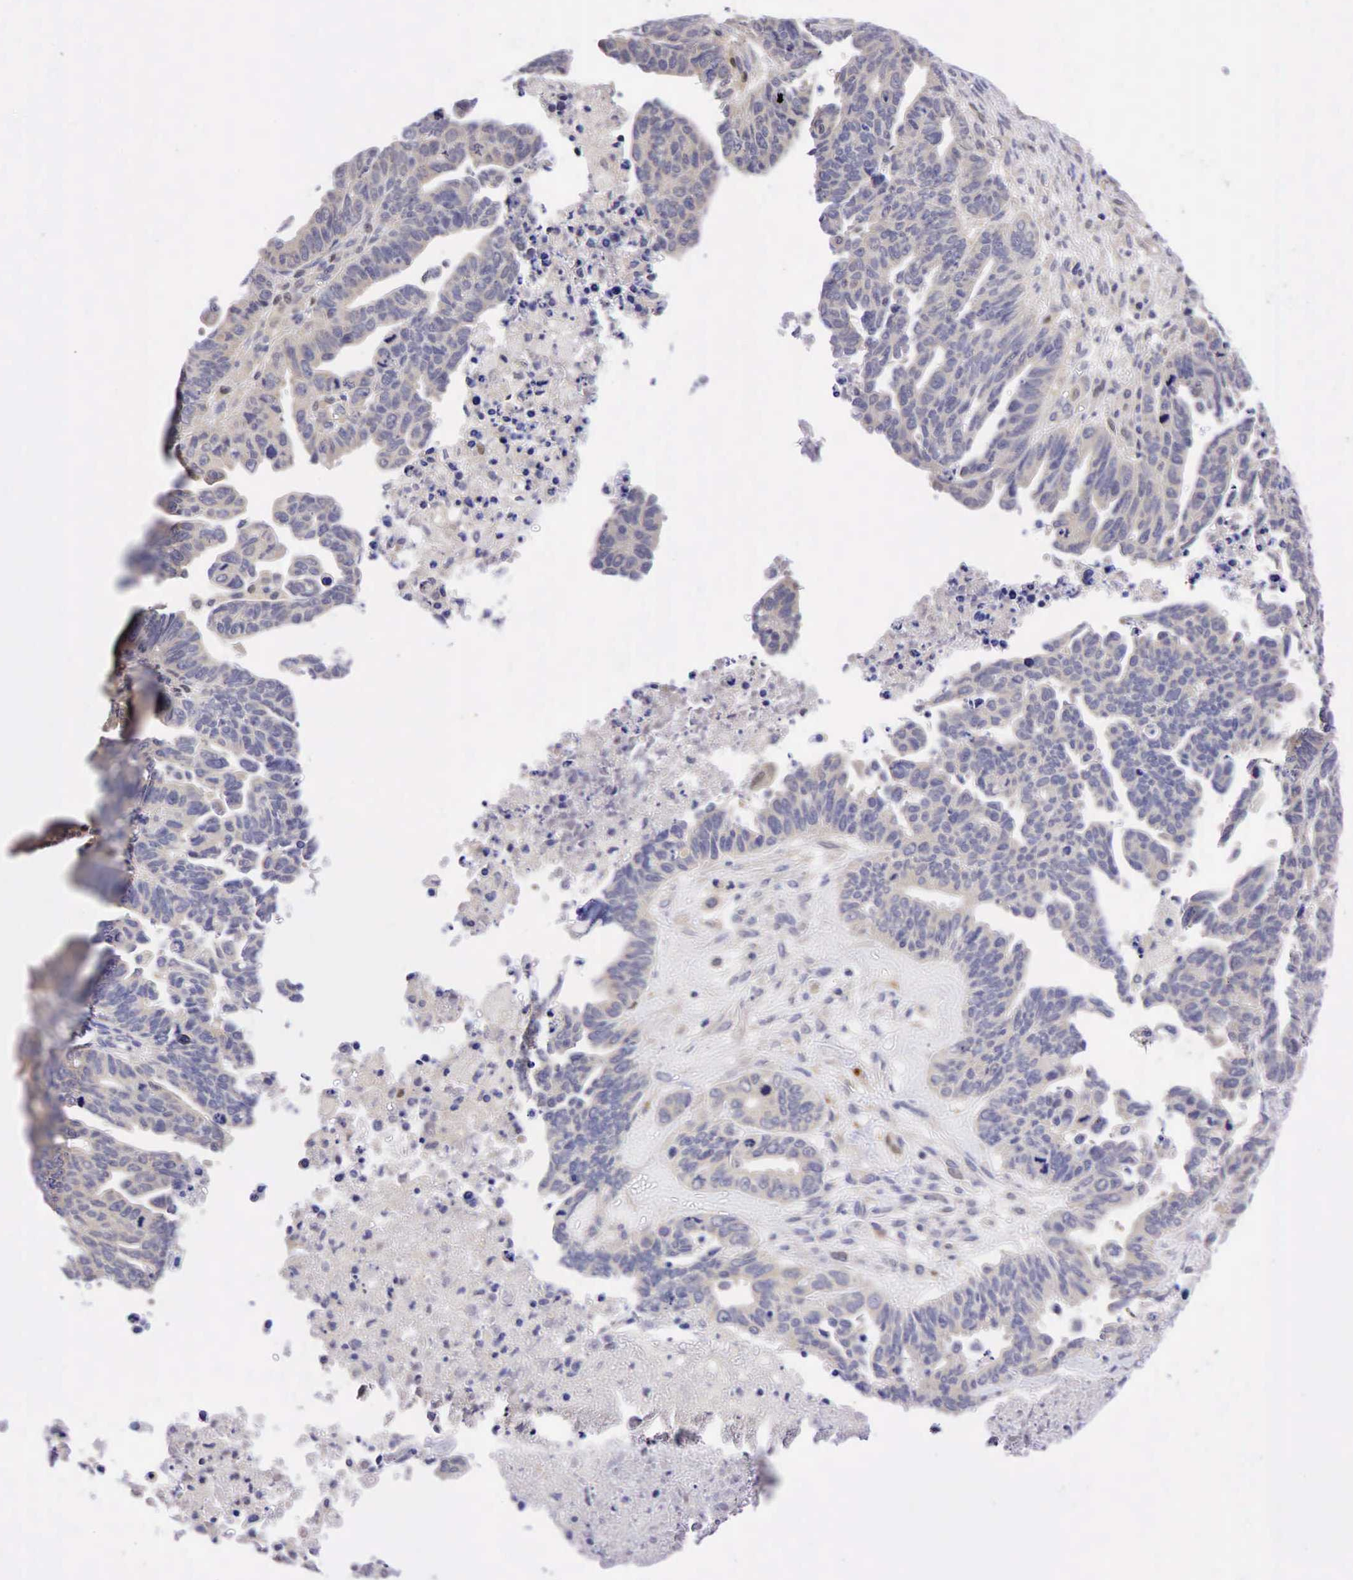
{"staining": {"intensity": "negative", "quantity": "none", "location": "none"}, "tissue": "ovarian cancer", "cell_type": "Tumor cells", "image_type": "cancer", "snomed": [{"axis": "morphology", "description": "Carcinoma, endometroid"}, {"axis": "morphology", "description": "Cystadenocarcinoma, serous, NOS"}, {"axis": "topography", "description": "Ovary"}], "caption": "Tumor cells are negative for protein expression in human ovarian cancer (serous cystadenocarcinoma).", "gene": "CCND1", "patient": {"sex": "female", "age": 45}}